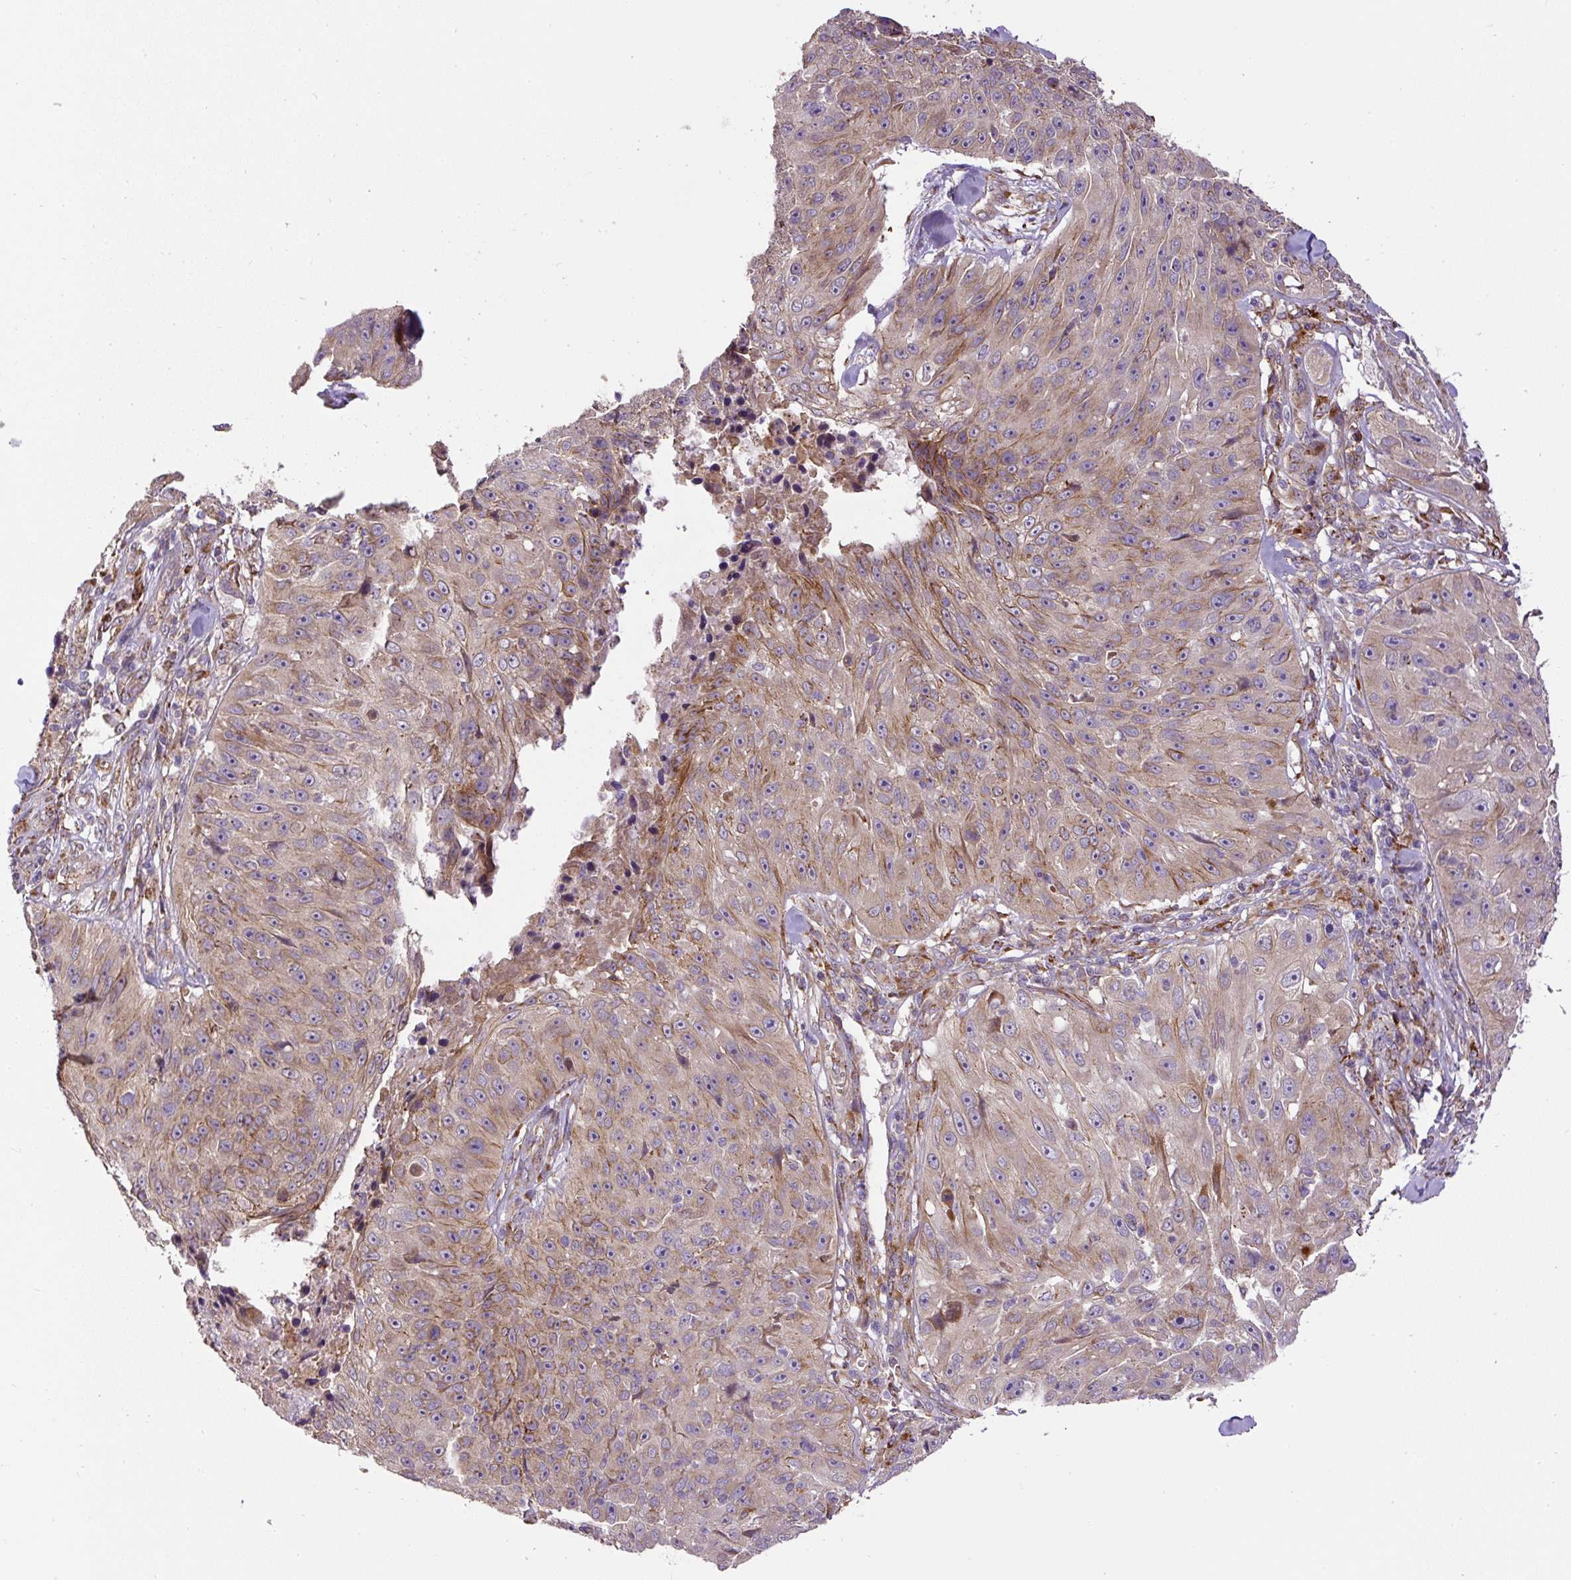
{"staining": {"intensity": "weak", "quantity": "25%-75%", "location": "cytoplasmic/membranous"}, "tissue": "skin cancer", "cell_type": "Tumor cells", "image_type": "cancer", "snomed": [{"axis": "morphology", "description": "Squamous cell carcinoma, NOS"}, {"axis": "topography", "description": "Skin"}], "caption": "This photomicrograph reveals skin cancer stained with immunohistochemistry to label a protein in brown. The cytoplasmic/membranous of tumor cells show weak positivity for the protein. Nuclei are counter-stained blue.", "gene": "RNF170", "patient": {"sex": "female", "age": 87}}